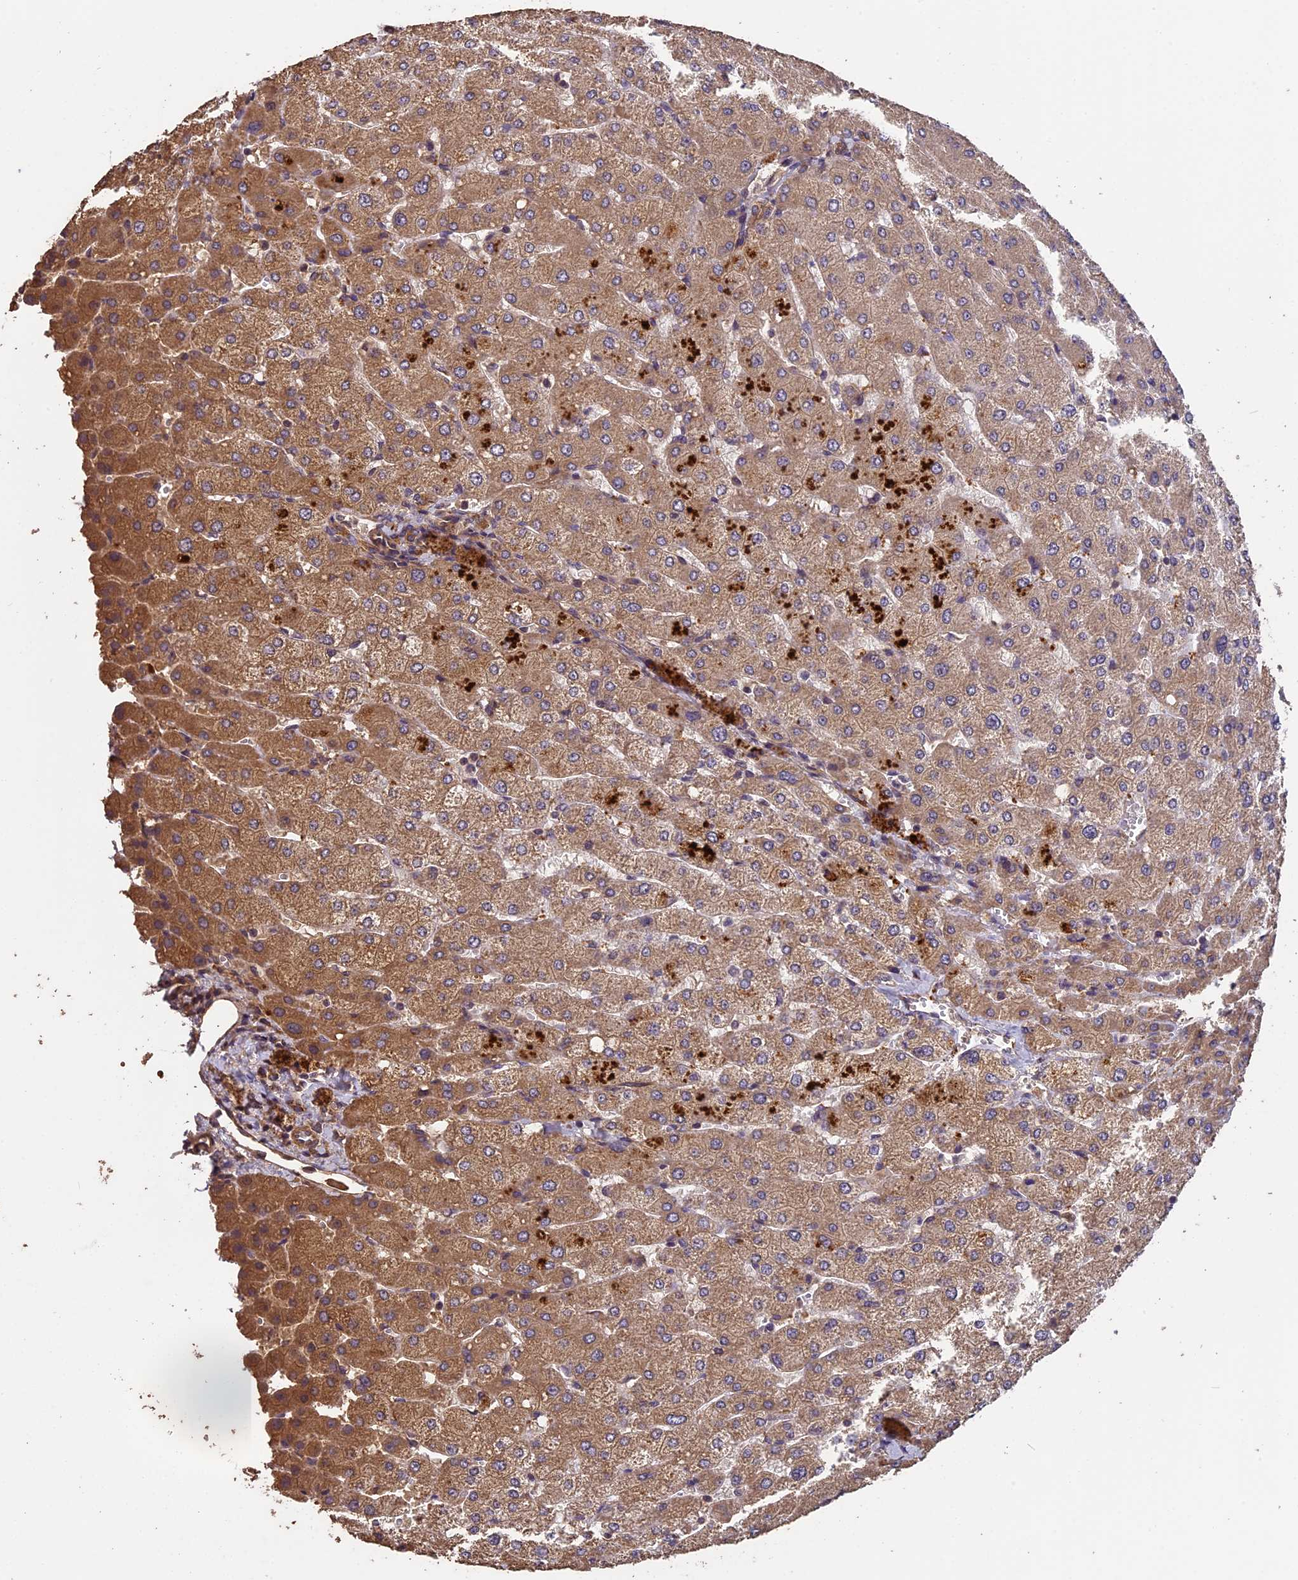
{"staining": {"intensity": "moderate", "quantity": ">75%", "location": "cytoplasmic/membranous"}, "tissue": "liver", "cell_type": "Cholangiocytes", "image_type": "normal", "snomed": [{"axis": "morphology", "description": "Normal tissue, NOS"}, {"axis": "topography", "description": "Liver"}], "caption": "This photomicrograph displays unremarkable liver stained with immunohistochemistry (IHC) to label a protein in brown. The cytoplasmic/membranous of cholangiocytes show moderate positivity for the protein. Nuclei are counter-stained blue.", "gene": "CHD9", "patient": {"sex": "male", "age": 55}}